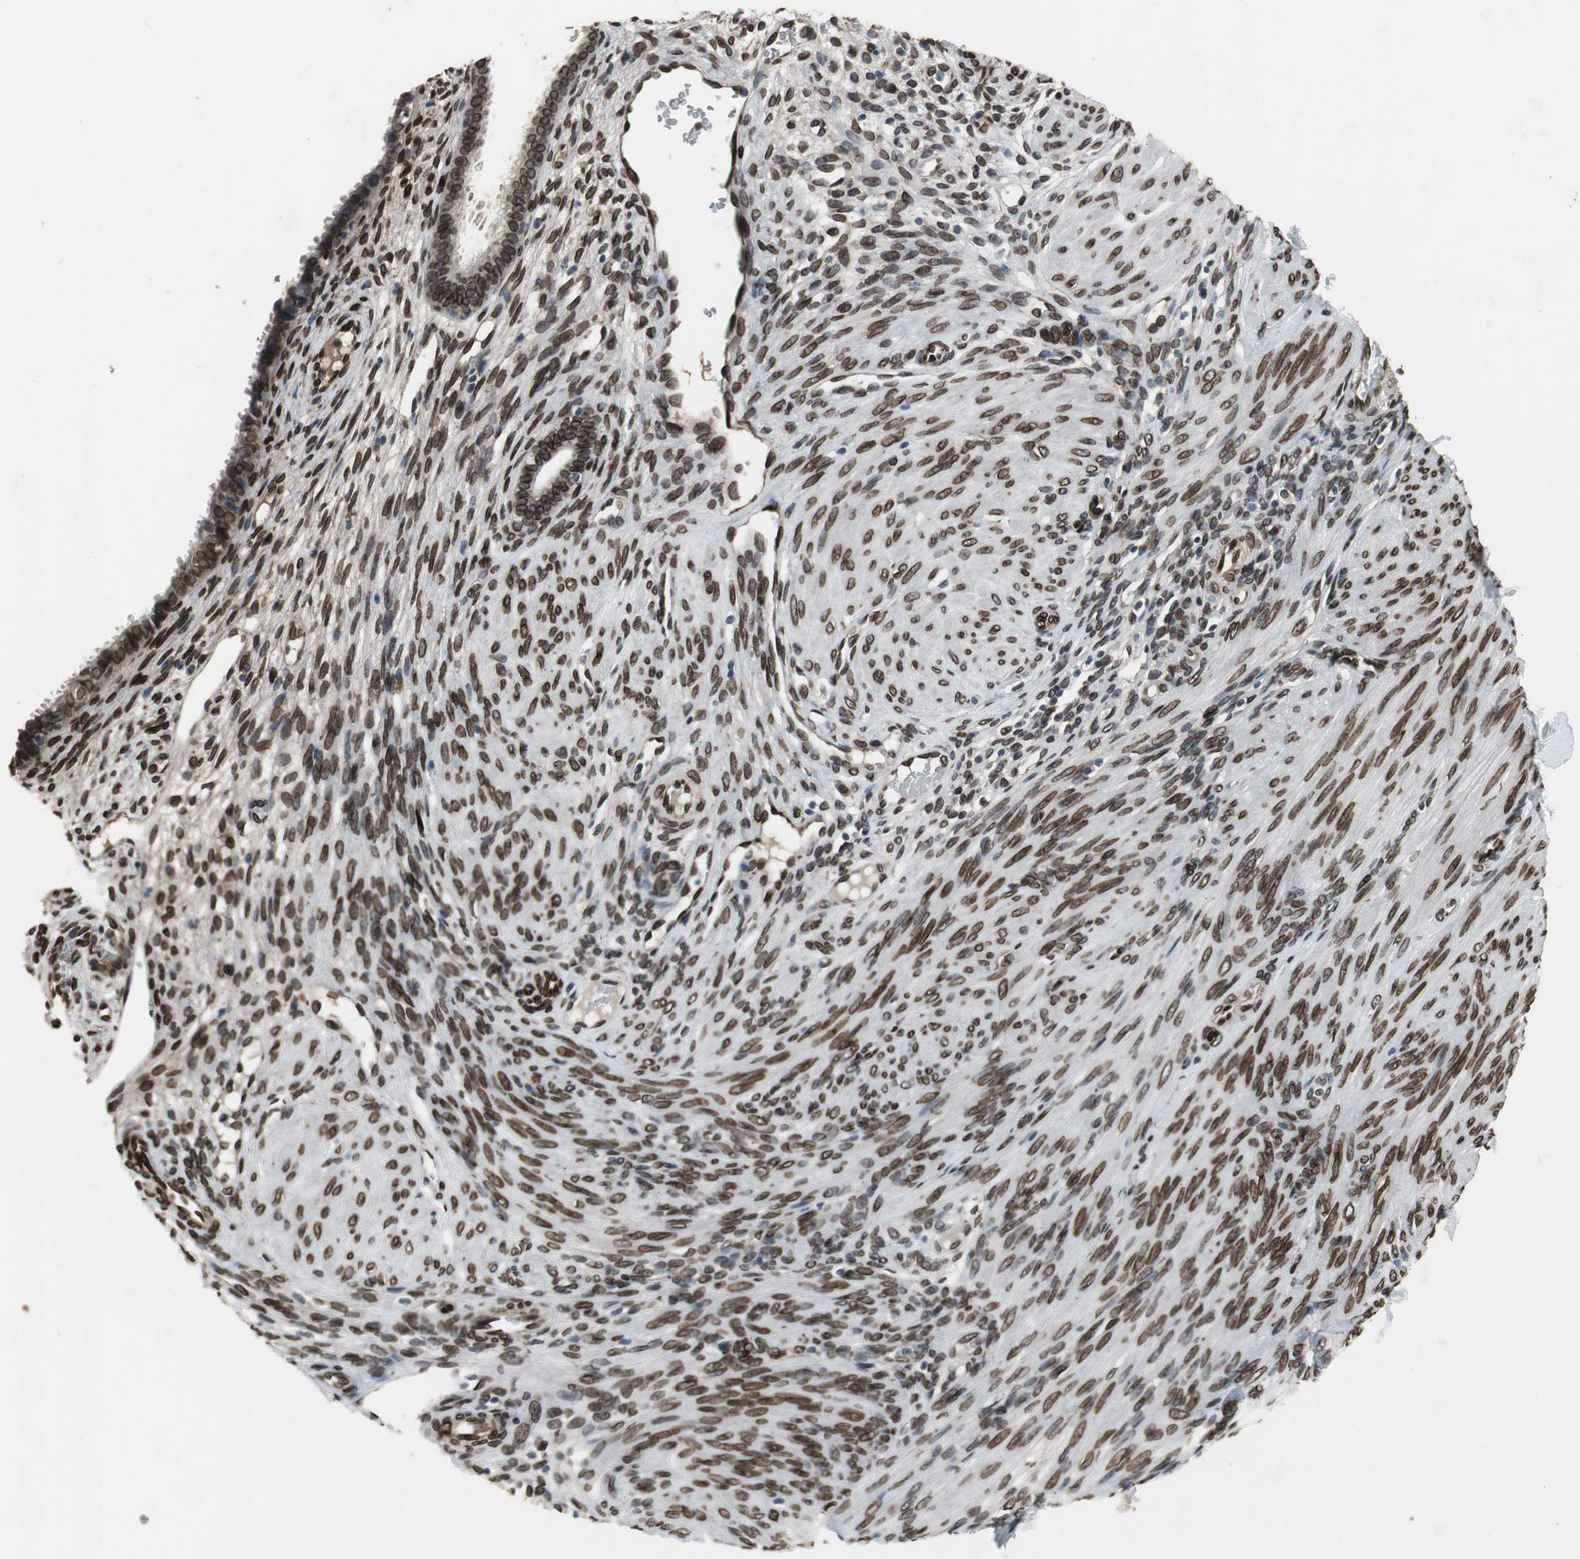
{"staining": {"intensity": "strong", "quantity": ">75%", "location": "cytoplasmic/membranous,nuclear"}, "tissue": "endometrium", "cell_type": "Cells in endometrial stroma", "image_type": "normal", "snomed": [{"axis": "morphology", "description": "Normal tissue, NOS"}, {"axis": "topography", "description": "Endometrium"}], "caption": "DAB (3,3'-diaminobenzidine) immunohistochemical staining of unremarkable endometrium shows strong cytoplasmic/membranous,nuclear protein positivity in approximately >75% of cells in endometrial stroma. The protein of interest is stained brown, and the nuclei are stained in blue (DAB (3,3'-diaminobenzidine) IHC with brightfield microscopy, high magnification).", "gene": "LMNA", "patient": {"sex": "female", "age": 72}}